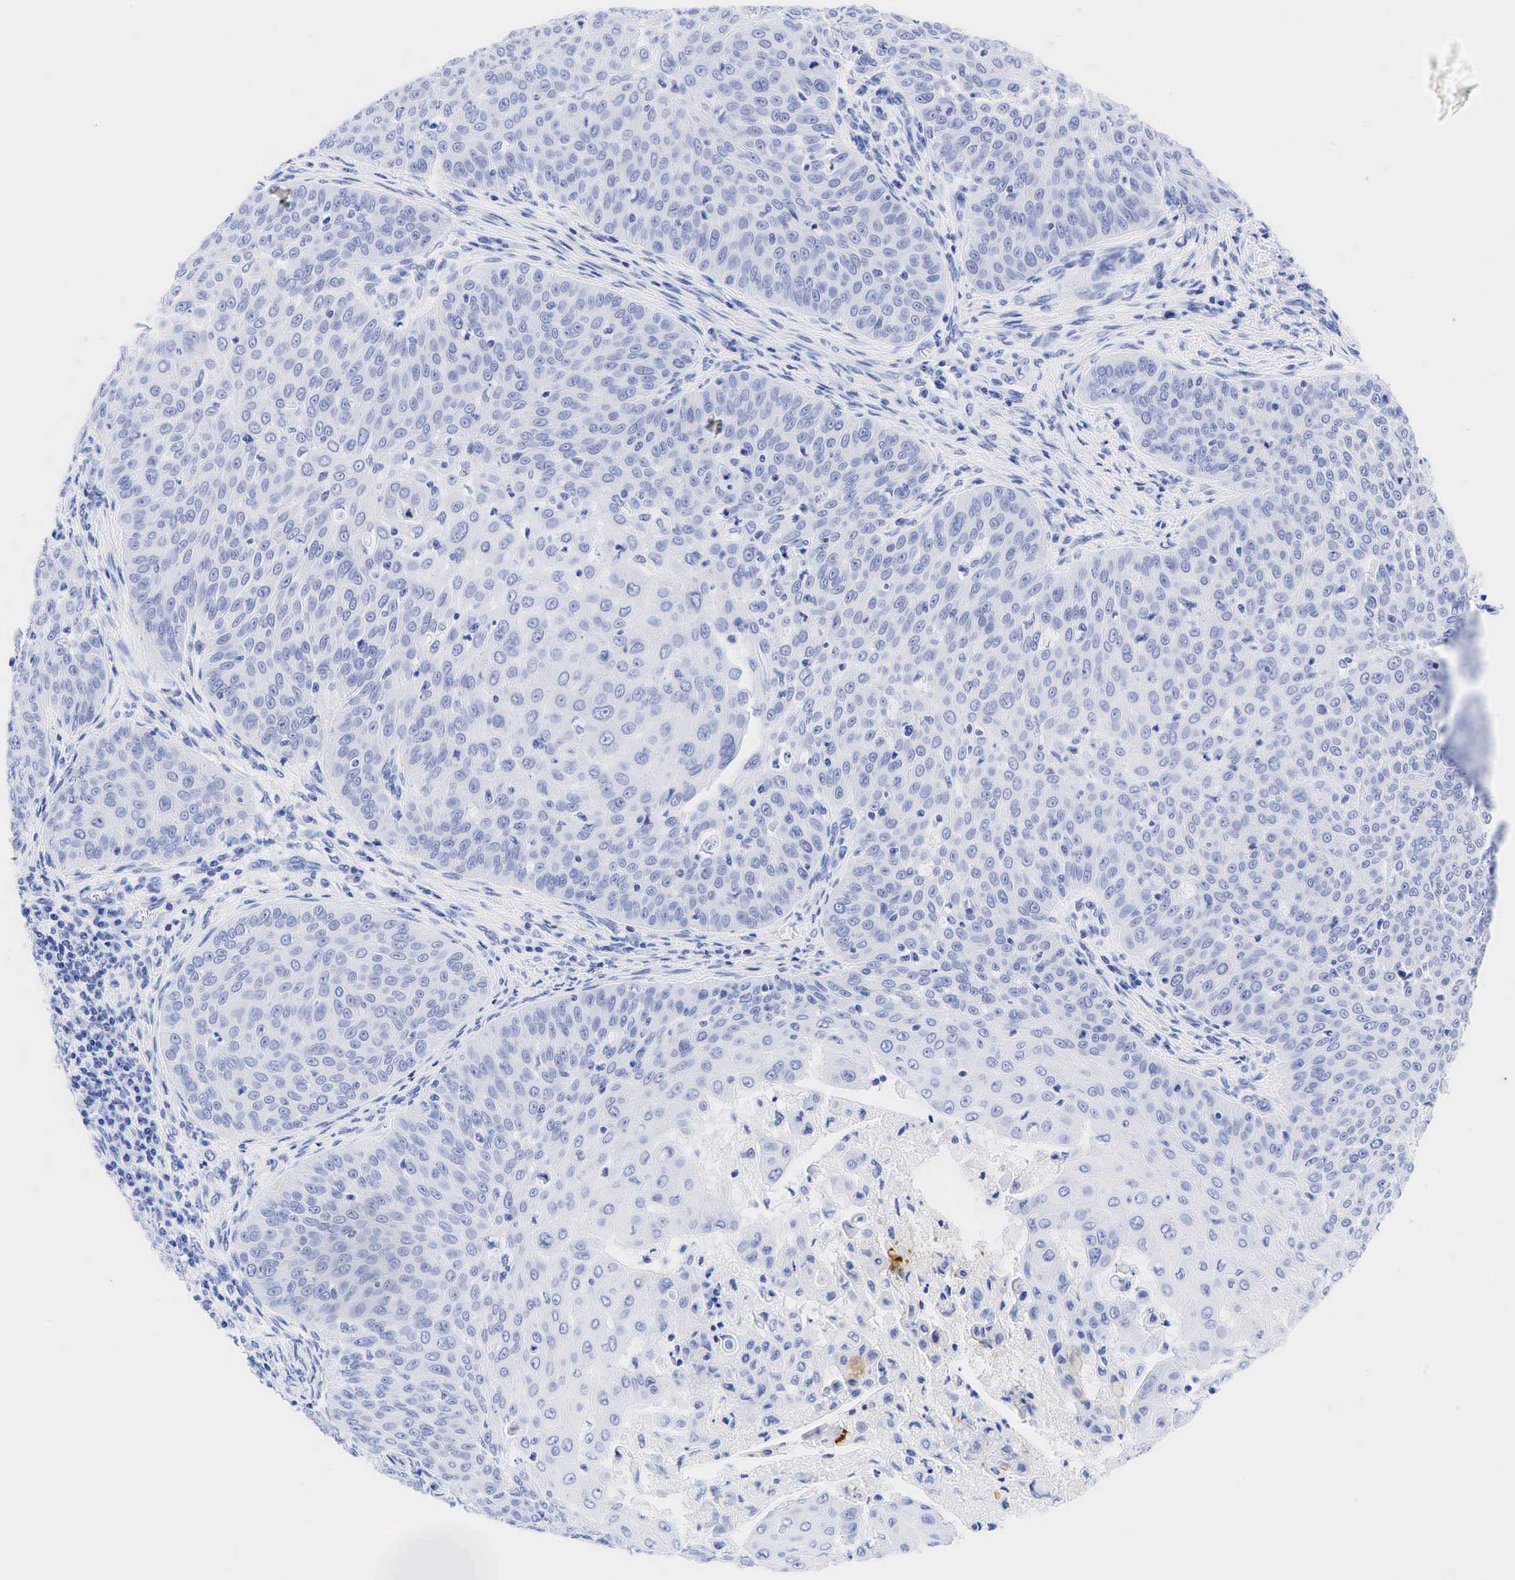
{"staining": {"intensity": "negative", "quantity": "none", "location": "none"}, "tissue": "skin cancer", "cell_type": "Tumor cells", "image_type": "cancer", "snomed": [{"axis": "morphology", "description": "Squamous cell carcinoma, NOS"}, {"axis": "topography", "description": "Skin"}], "caption": "IHC of human skin squamous cell carcinoma demonstrates no expression in tumor cells.", "gene": "CEACAM5", "patient": {"sex": "male", "age": 82}}